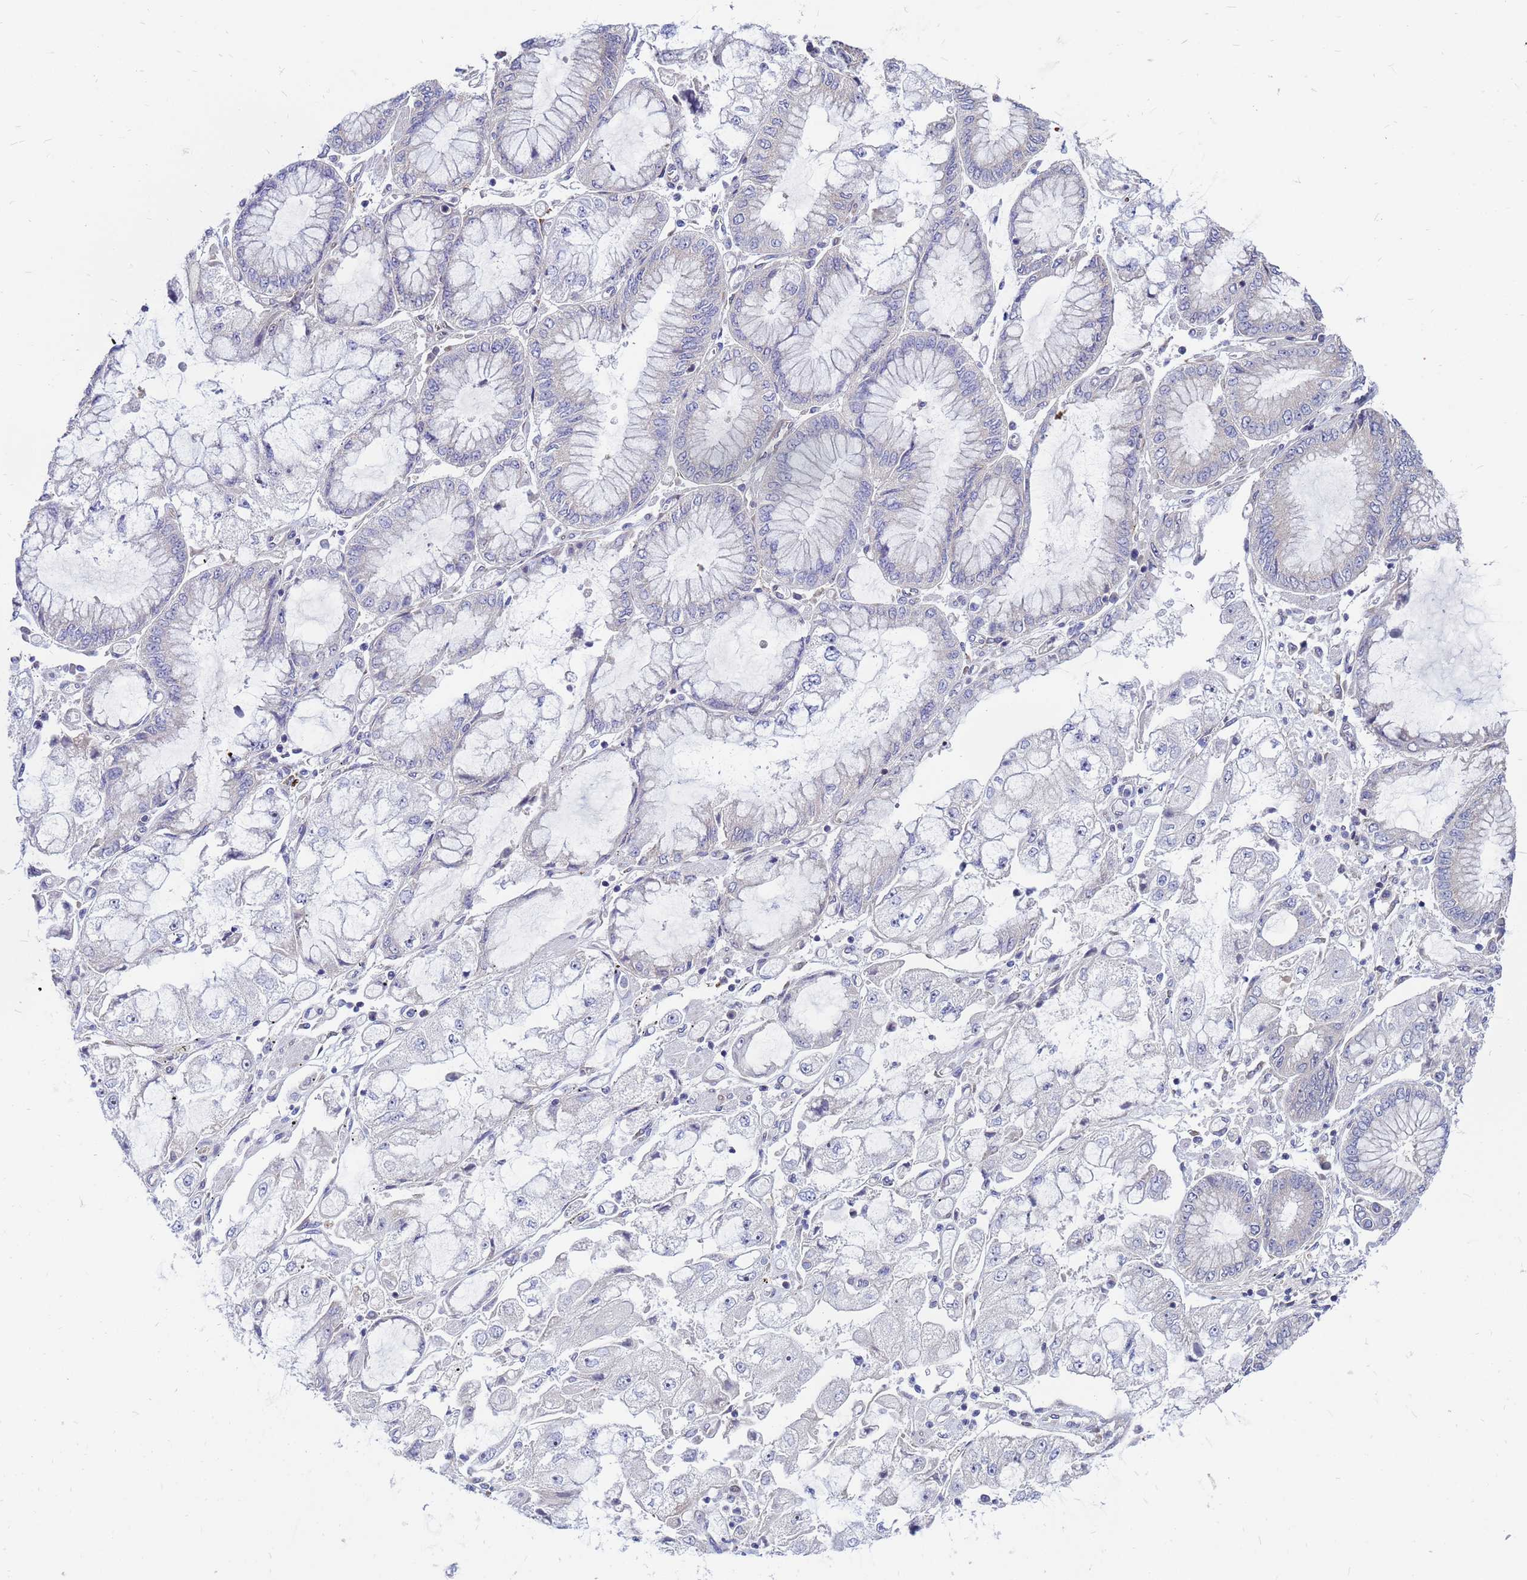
{"staining": {"intensity": "negative", "quantity": "none", "location": "none"}, "tissue": "stomach cancer", "cell_type": "Tumor cells", "image_type": "cancer", "snomed": [{"axis": "morphology", "description": "Adenocarcinoma, NOS"}, {"axis": "topography", "description": "Stomach"}], "caption": "Immunohistochemistry (IHC) histopathology image of neoplastic tissue: human stomach cancer (adenocarcinoma) stained with DAB reveals no significant protein positivity in tumor cells.", "gene": "MOB2", "patient": {"sex": "male", "age": 76}}